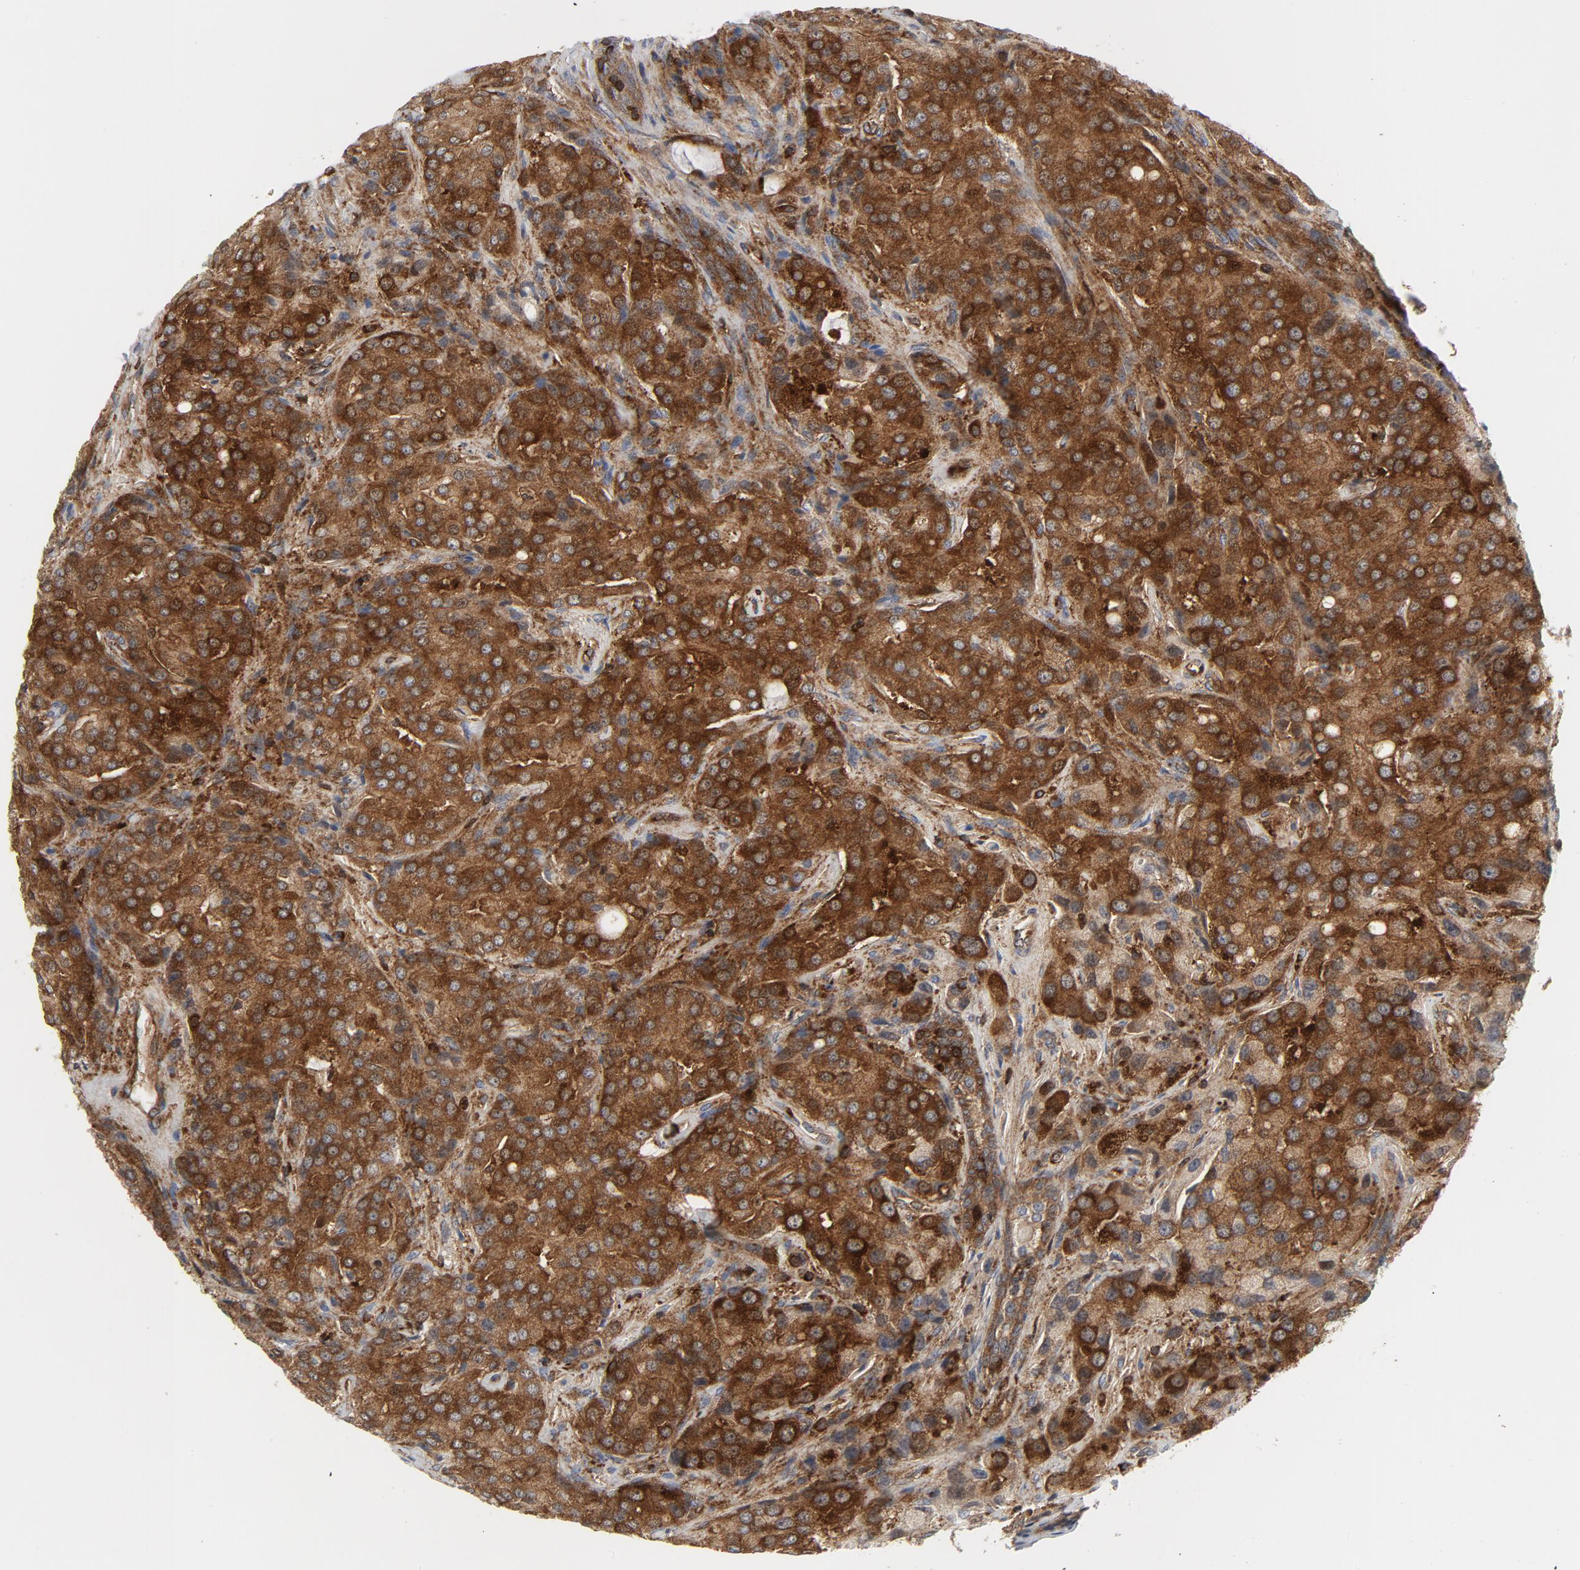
{"staining": {"intensity": "strong", "quantity": ">75%", "location": "cytoplasmic/membranous"}, "tissue": "prostate cancer", "cell_type": "Tumor cells", "image_type": "cancer", "snomed": [{"axis": "morphology", "description": "Adenocarcinoma, High grade"}, {"axis": "topography", "description": "Prostate"}], "caption": "A photomicrograph showing strong cytoplasmic/membranous expression in approximately >75% of tumor cells in prostate cancer, as visualized by brown immunohistochemical staining.", "gene": "YES1", "patient": {"sex": "male", "age": 72}}